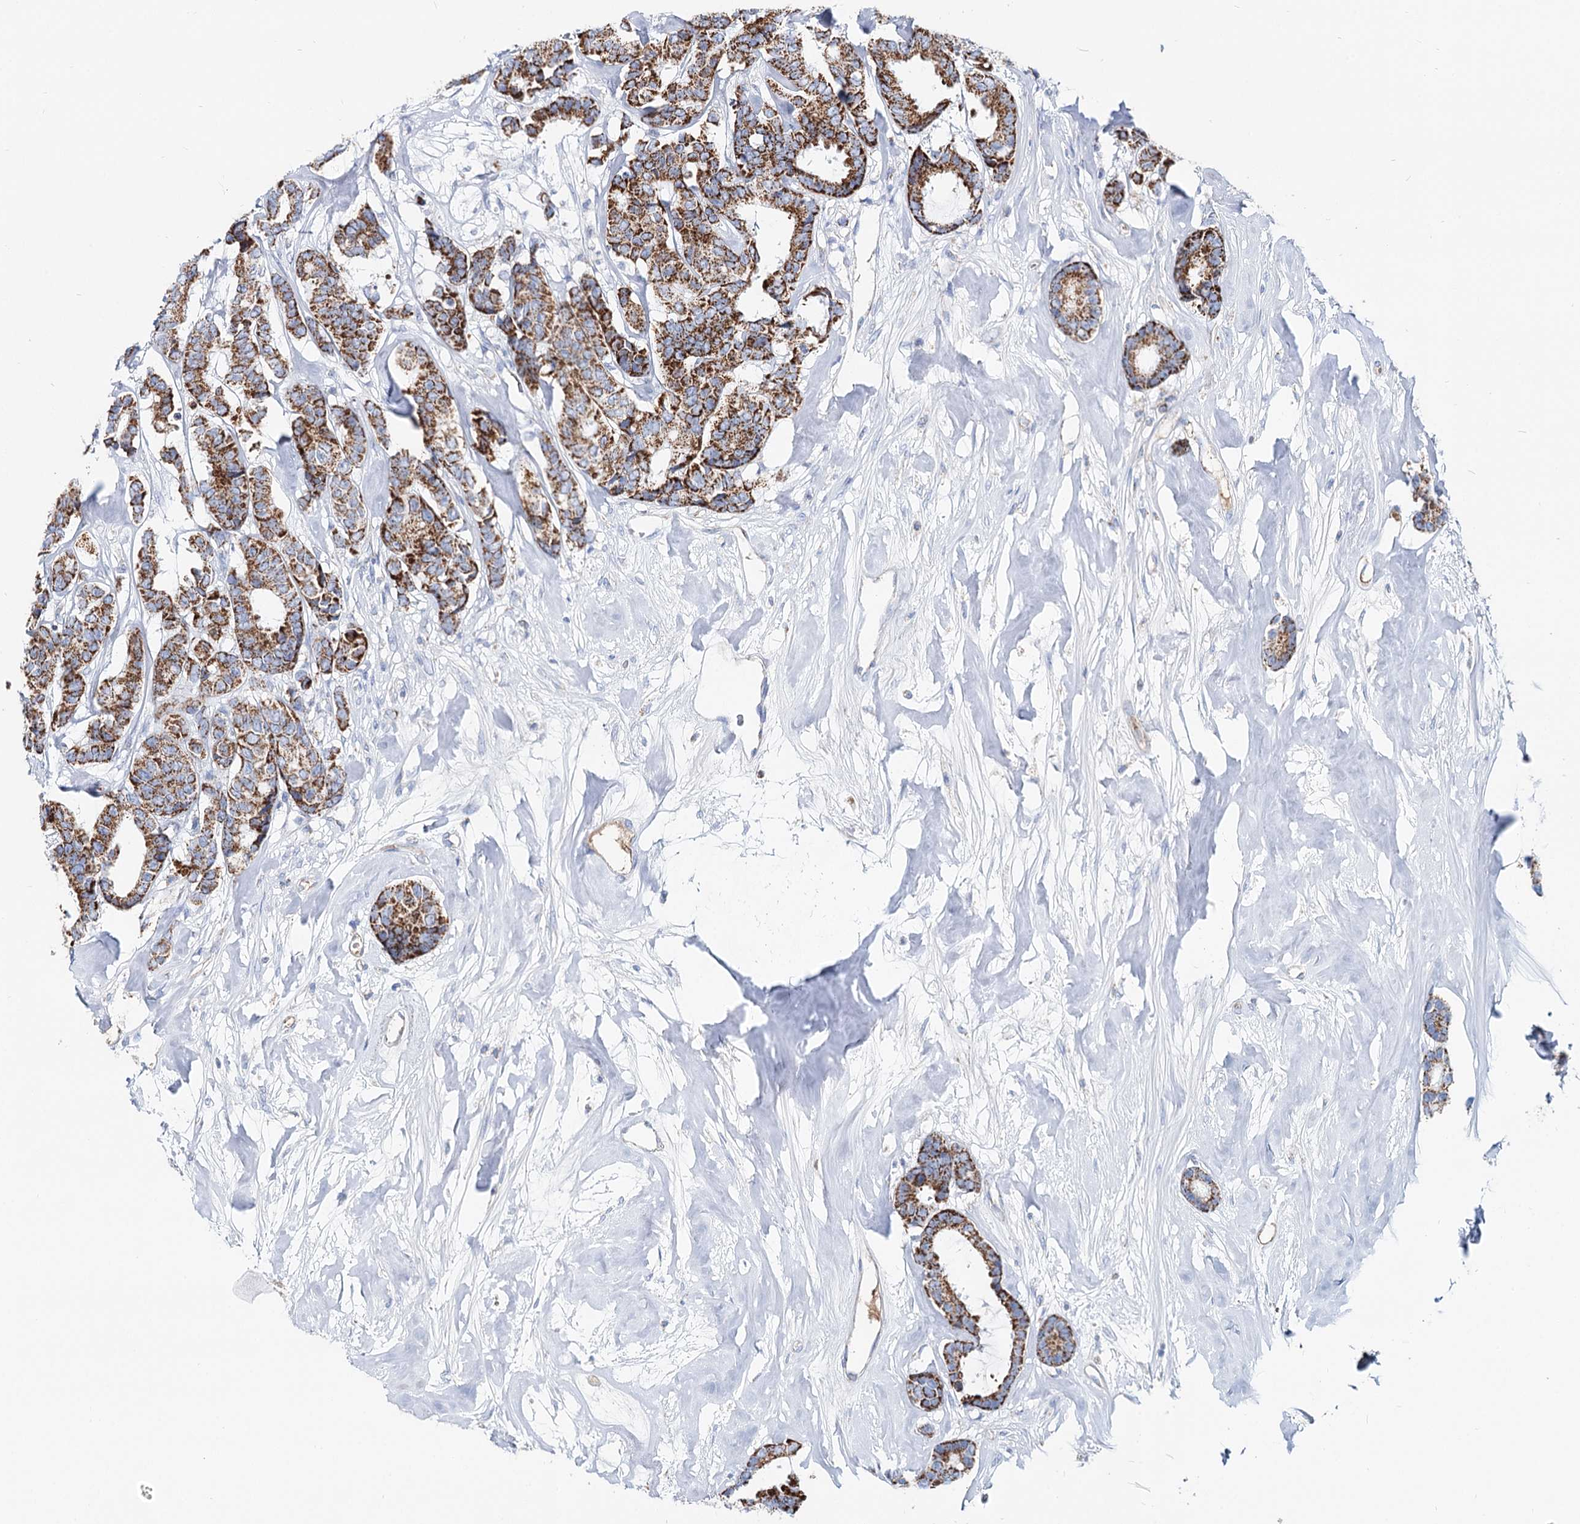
{"staining": {"intensity": "moderate", "quantity": ">75%", "location": "cytoplasmic/membranous"}, "tissue": "breast cancer", "cell_type": "Tumor cells", "image_type": "cancer", "snomed": [{"axis": "morphology", "description": "Duct carcinoma"}, {"axis": "topography", "description": "Breast"}], "caption": "Brown immunohistochemical staining in infiltrating ductal carcinoma (breast) shows moderate cytoplasmic/membranous expression in about >75% of tumor cells. (IHC, brightfield microscopy, high magnification).", "gene": "MCCC2", "patient": {"sex": "female", "age": 87}}